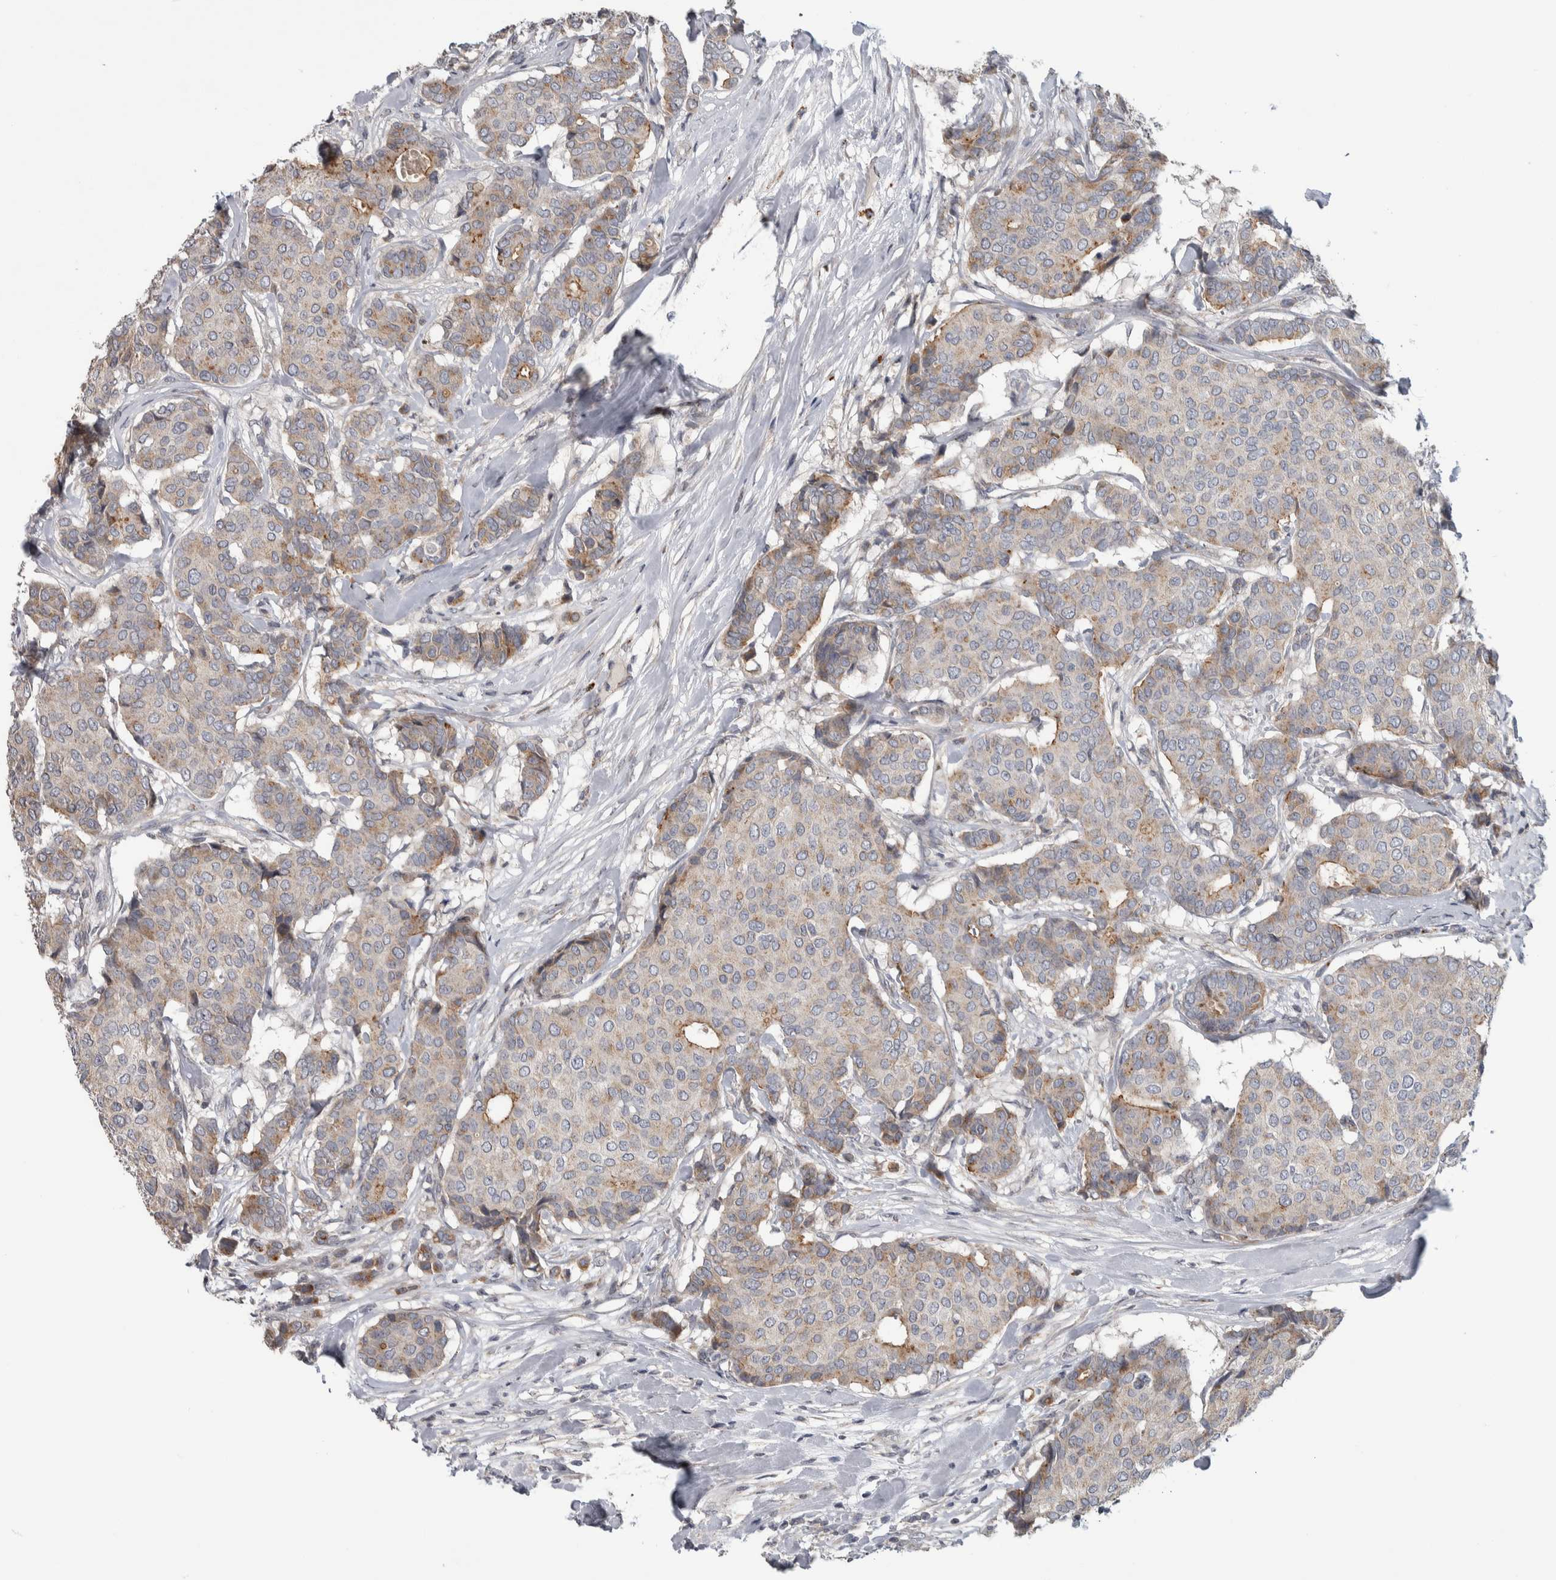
{"staining": {"intensity": "moderate", "quantity": "<25%", "location": "cytoplasmic/membranous"}, "tissue": "breast cancer", "cell_type": "Tumor cells", "image_type": "cancer", "snomed": [{"axis": "morphology", "description": "Duct carcinoma"}, {"axis": "topography", "description": "Breast"}], "caption": "The image displays a brown stain indicating the presence of a protein in the cytoplasmic/membranous of tumor cells in breast cancer.", "gene": "FAM83G", "patient": {"sex": "female", "age": 75}}